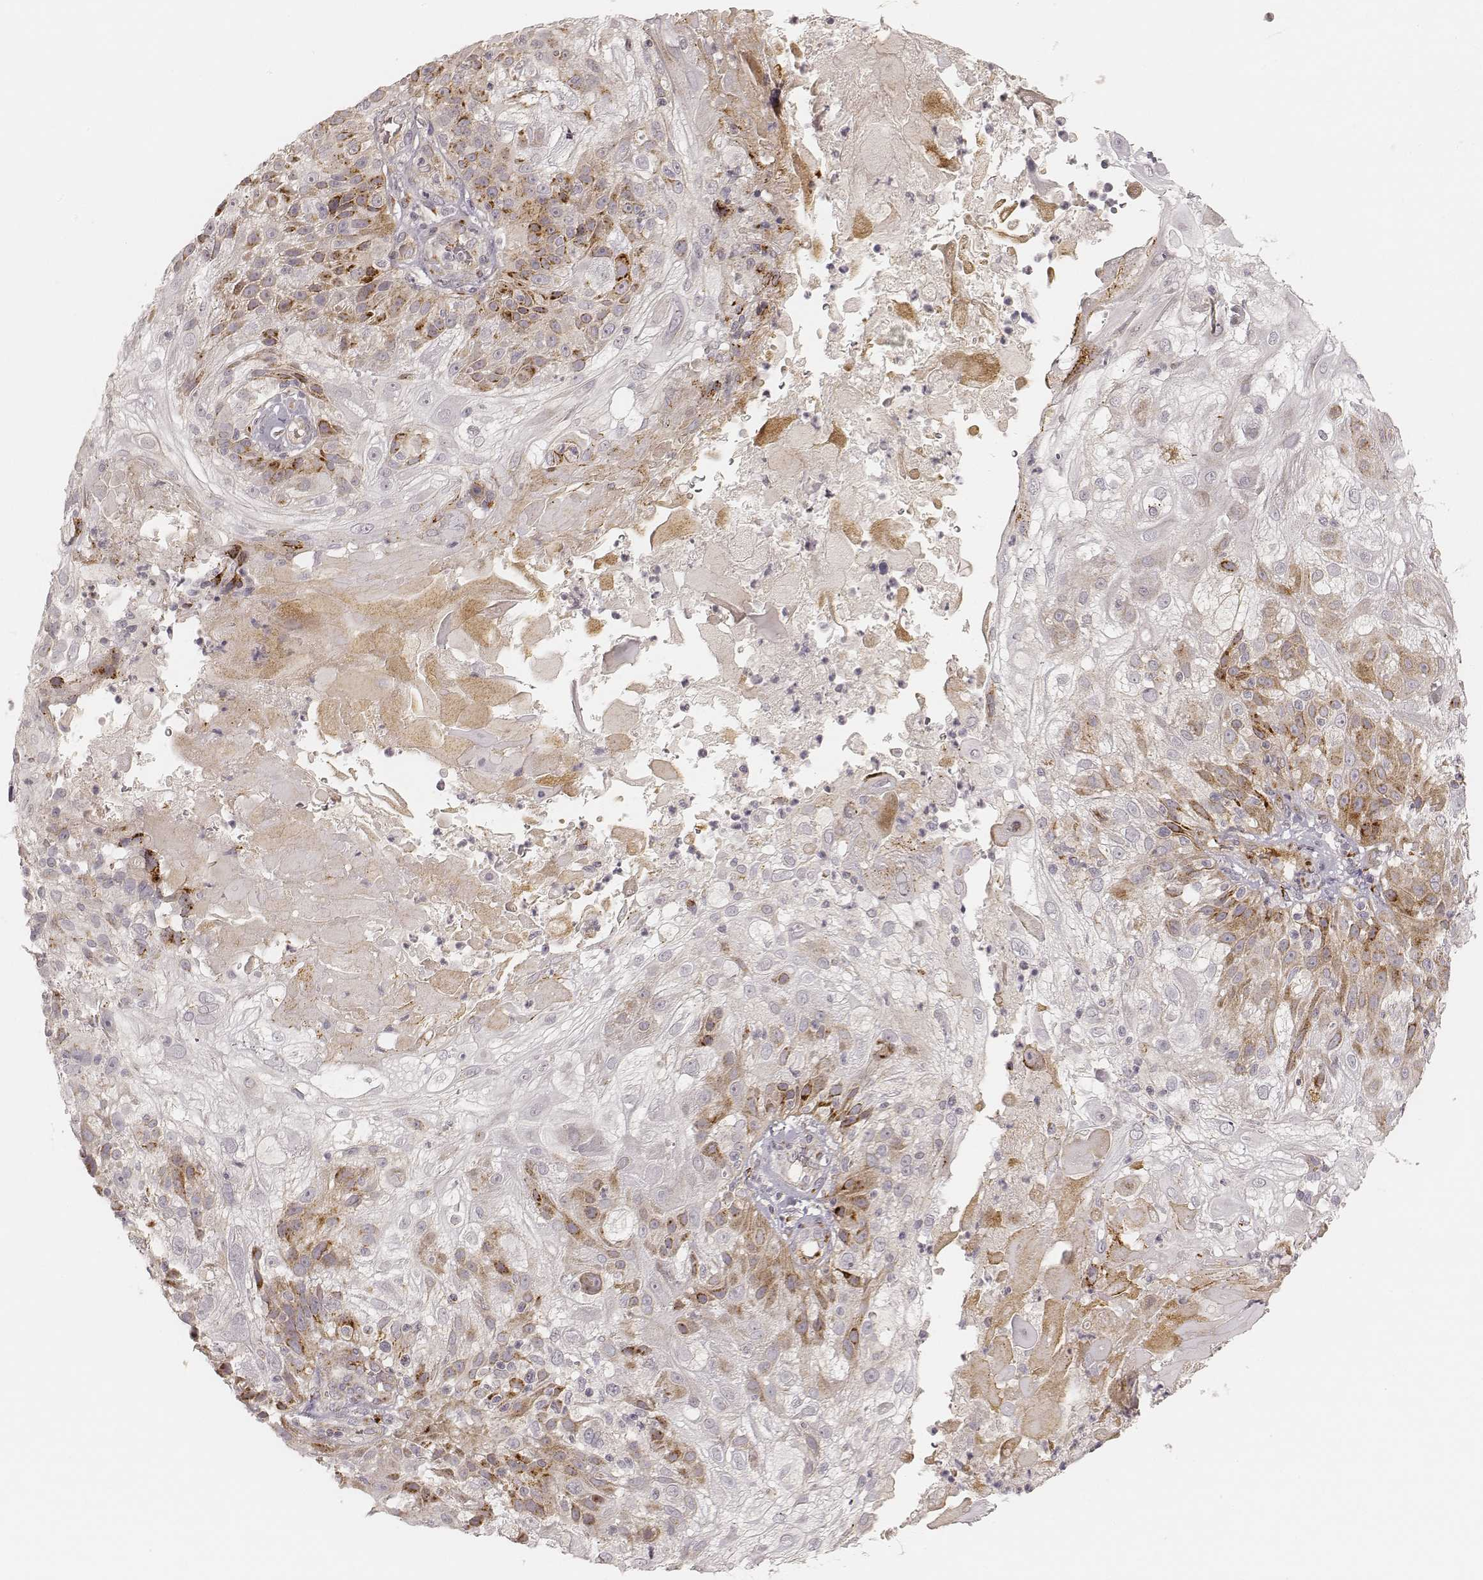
{"staining": {"intensity": "moderate", "quantity": "<25%", "location": "cytoplasmic/membranous"}, "tissue": "skin cancer", "cell_type": "Tumor cells", "image_type": "cancer", "snomed": [{"axis": "morphology", "description": "Normal tissue, NOS"}, {"axis": "morphology", "description": "Squamous cell carcinoma, NOS"}, {"axis": "topography", "description": "Skin"}], "caption": "Skin squamous cell carcinoma stained for a protein (brown) displays moderate cytoplasmic/membranous positive positivity in approximately <25% of tumor cells.", "gene": "GORASP2", "patient": {"sex": "female", "age": 83}}